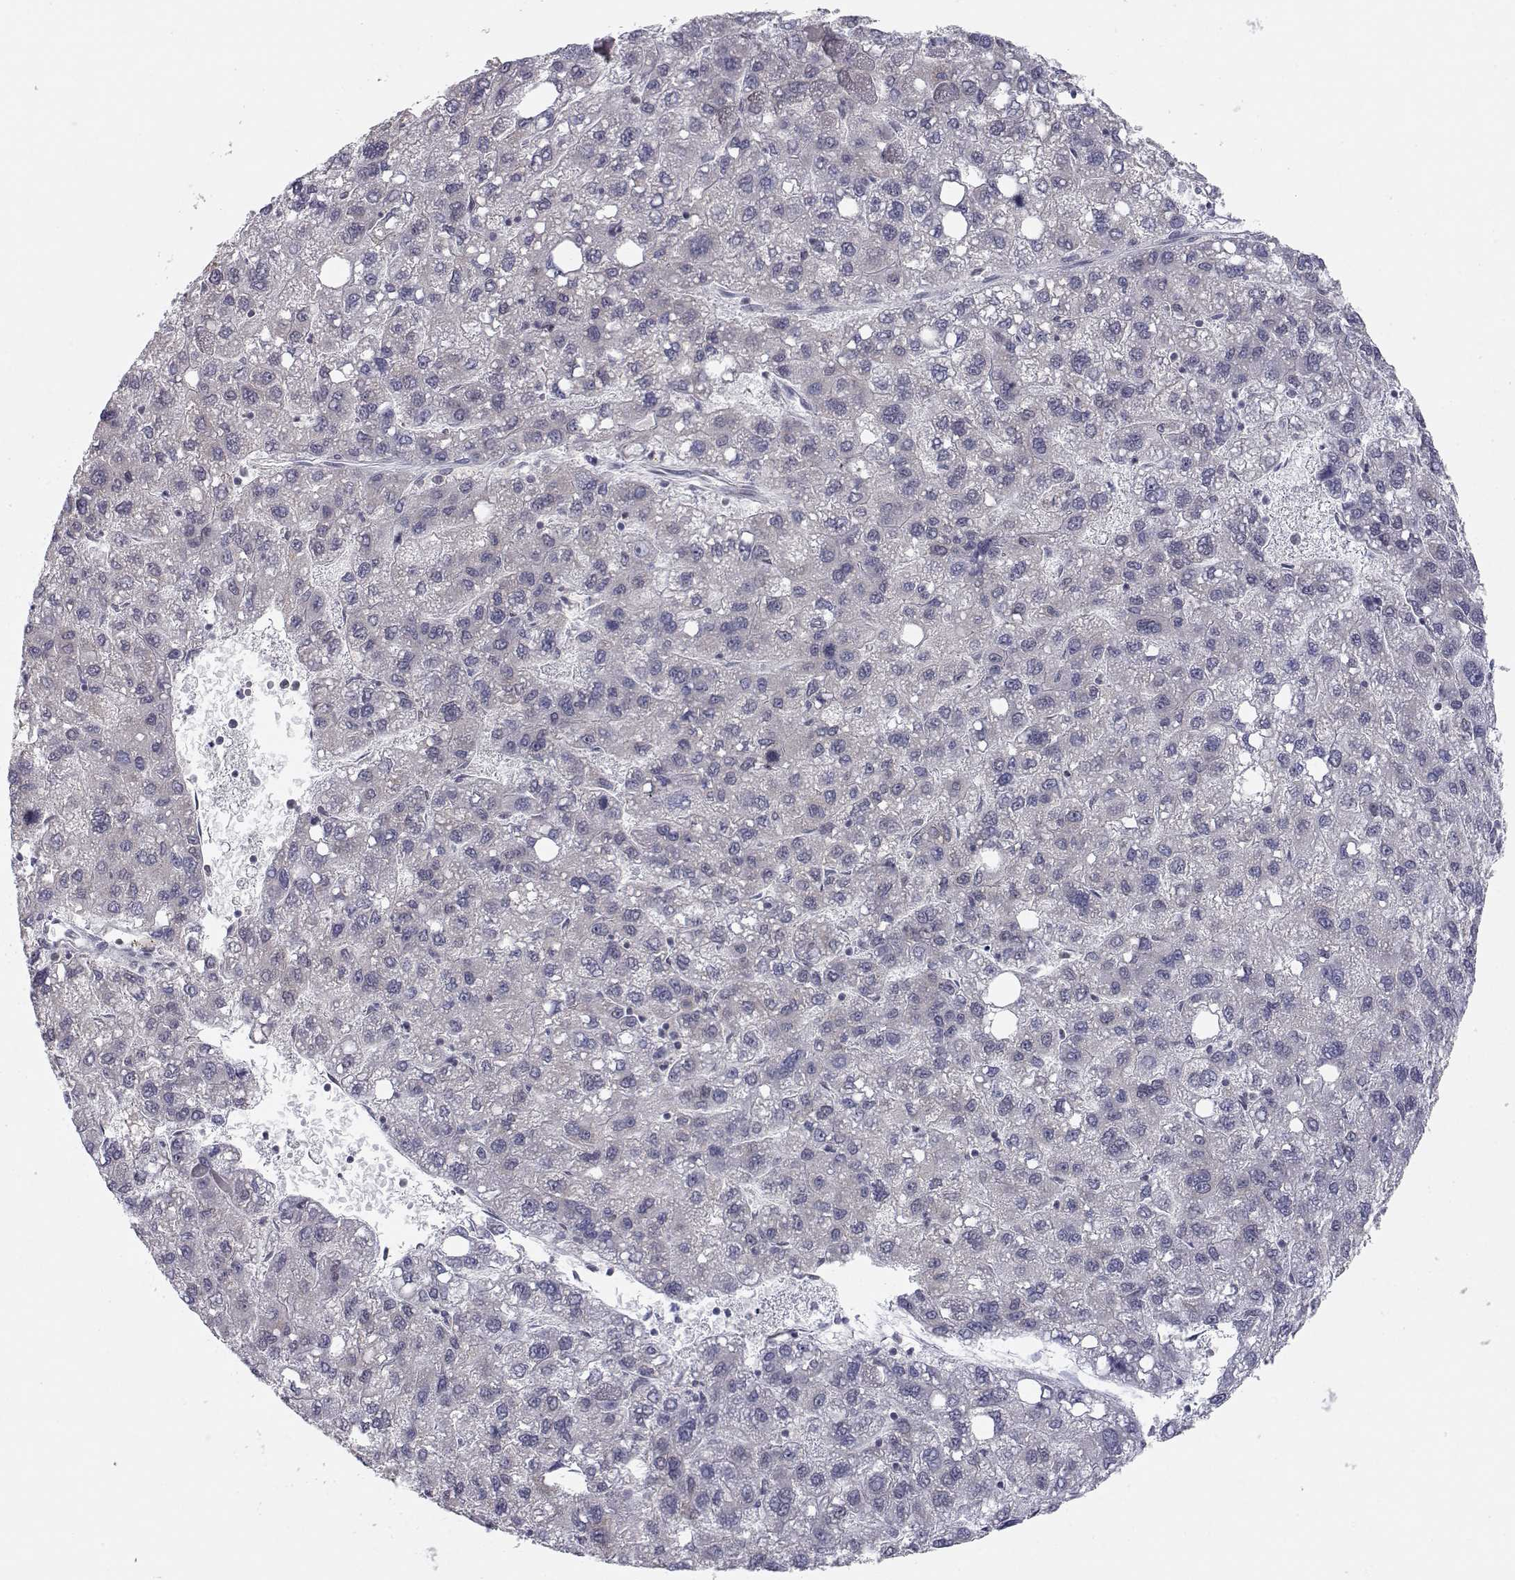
{"staining": {"intensity": "negative", "quantity": "none", "location": "none"}, "tissue": "liver cancer", "cell_type": "Tumor cells", "image_type": "cancer", "snomed": [{"axis": "morphology", "description": "Carcinoma, Hepatocellular, NOS"}, {"axis": "topography", "description": "Liver"}], "caption": "Human liver cancer stained for a protein using IHC displays no expression in tumor cells.", "gene": "KIF13B", "patient": {"sex": "female", "age": 82}}